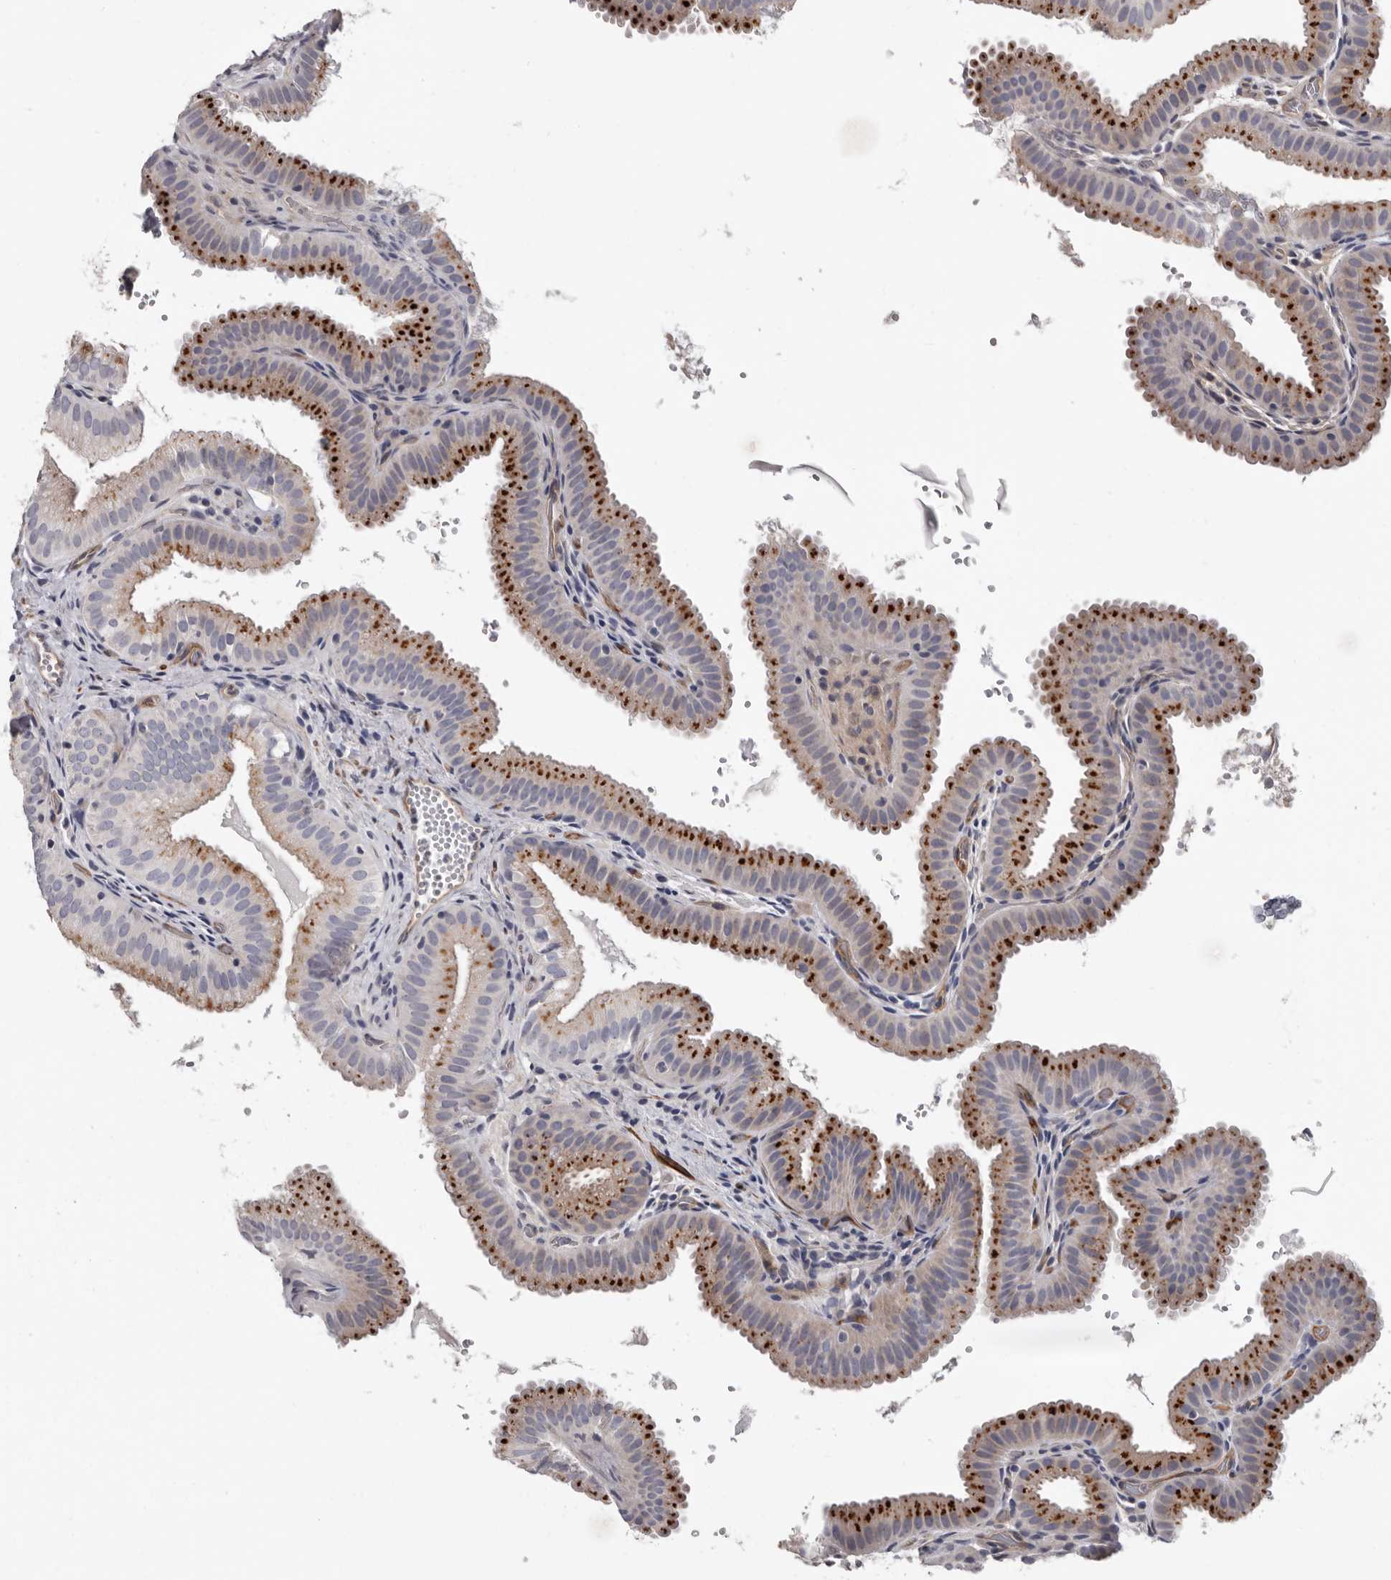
{"staining": {"intensity": "strong", "quantity": "25%-75%", "location": "cytoplasmic/membranous"}, "tissue": "gallbladder", "cell_type": "Glandular cells", "image_type": "normal", "snomed": [{"axis": "morphology", "description": "Normal tissue, NOS"}, {"axis": "topography", "description": "Gallbladder"}], "caption": "A high amount of strong cytoplasmic/membranous expression is appreciated in about 25%-75% of glandular cells in benign gallbladder. The protein is shown in brown color, while the nuclei are stained blue.", "gene": "ADGRL4", "patient": {"sex": "female", "age": 30}}